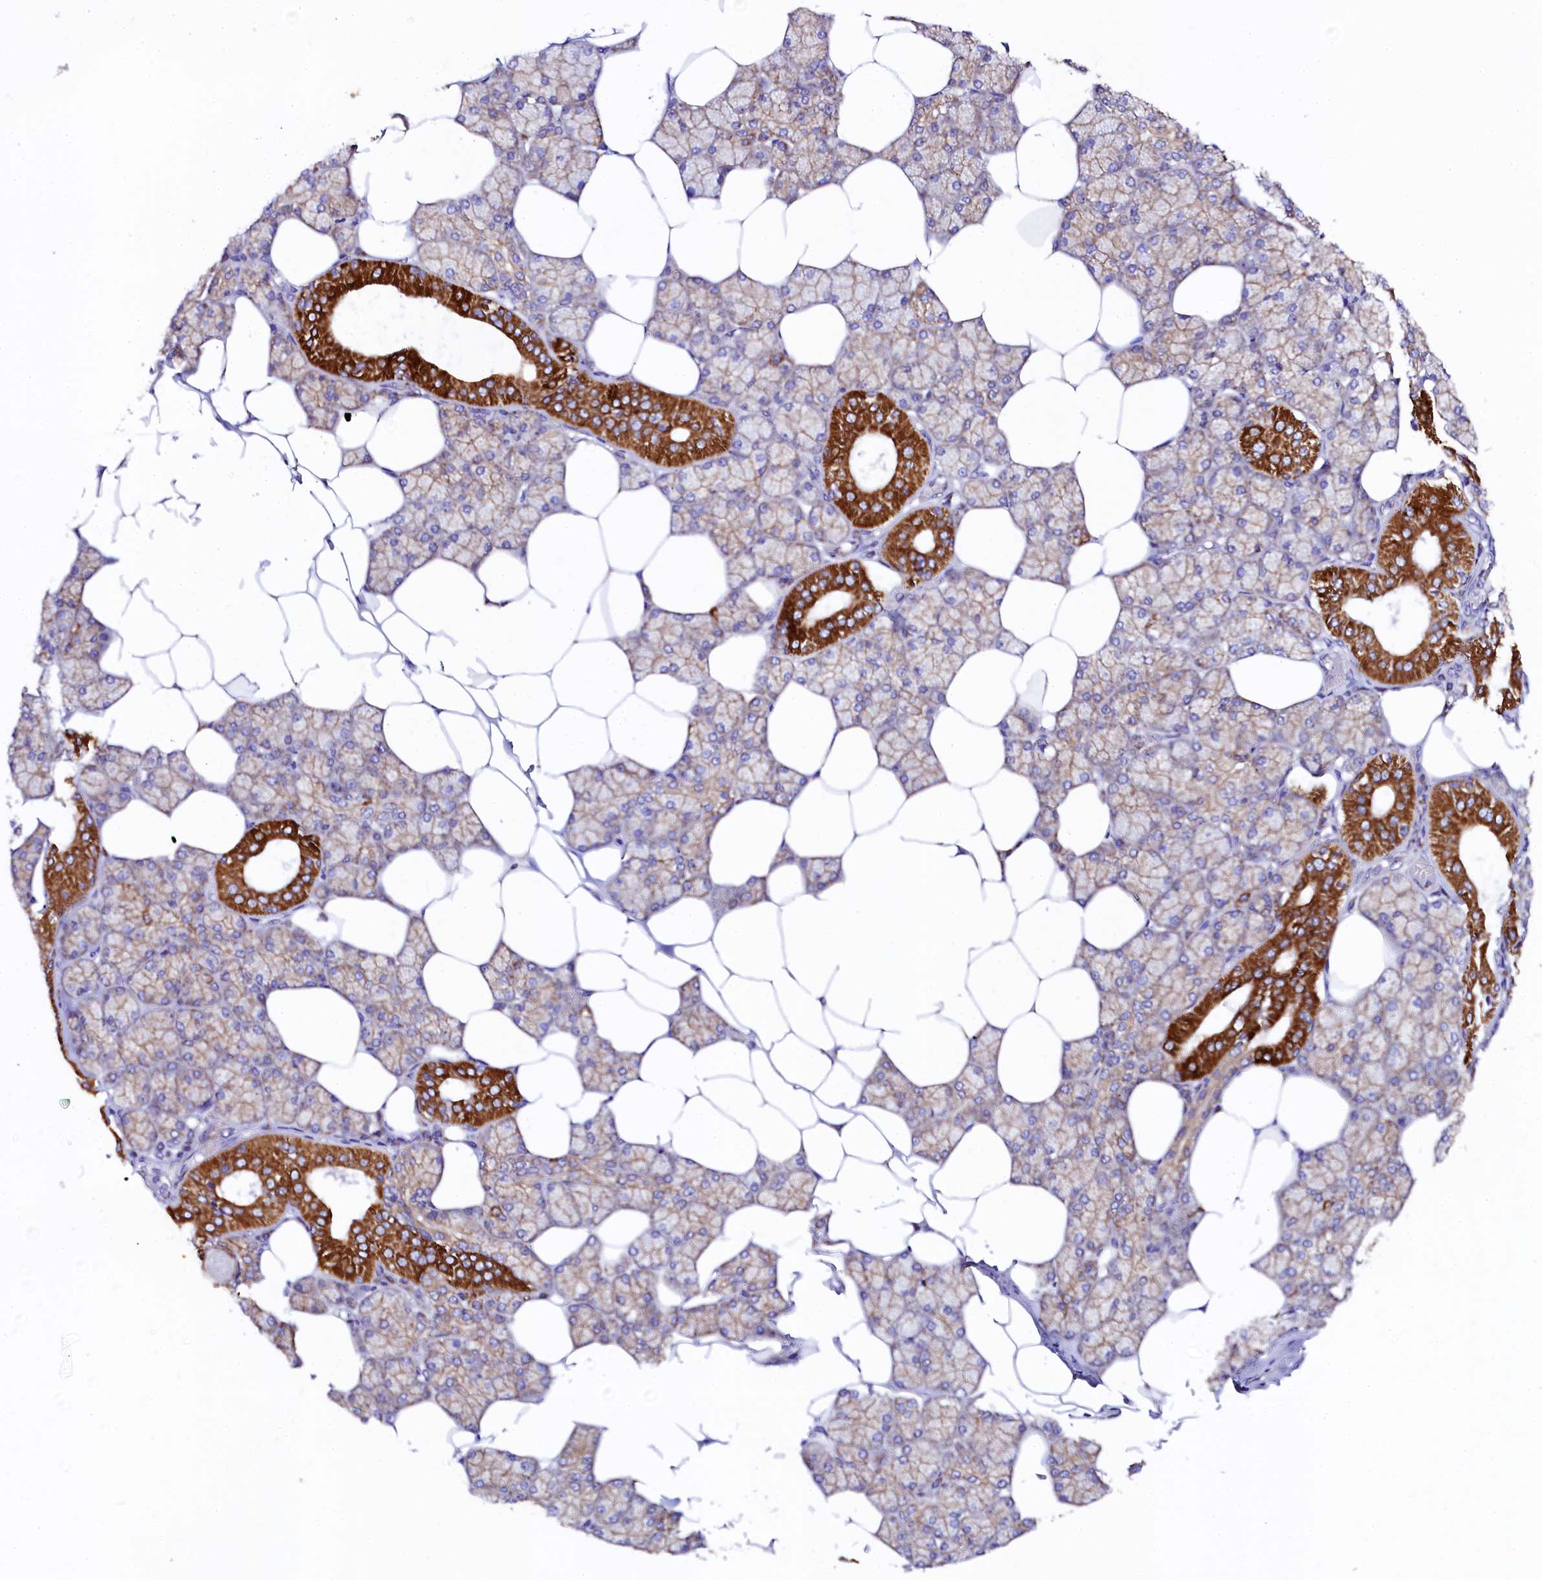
{"staining": {"intensity": "strong", "quantity": "25%-75%", "location": "cytoplasmic/membranous"}, "tissue": "salivary gland", "cell_type": "Glandular cells", "image_type": "normal", "snomed": [{"axis": "morphology", "description": "Normal tissue, NOS"}, {"axis": "topography", "description": "Salivary gland"}], "caption": "High-magnification brightfield microscopy of normal salivary gland stained with DAB (3,3'-diaminobenzidine) (brown) and counterstained with hematoxylin (blue). glandular cells exhibit strong cytoplasmic/membranous positivity is seen in approximately25%-75% of cells.", "gene": "CLYBL", "patient": {"sex": "male", "age": 62}}